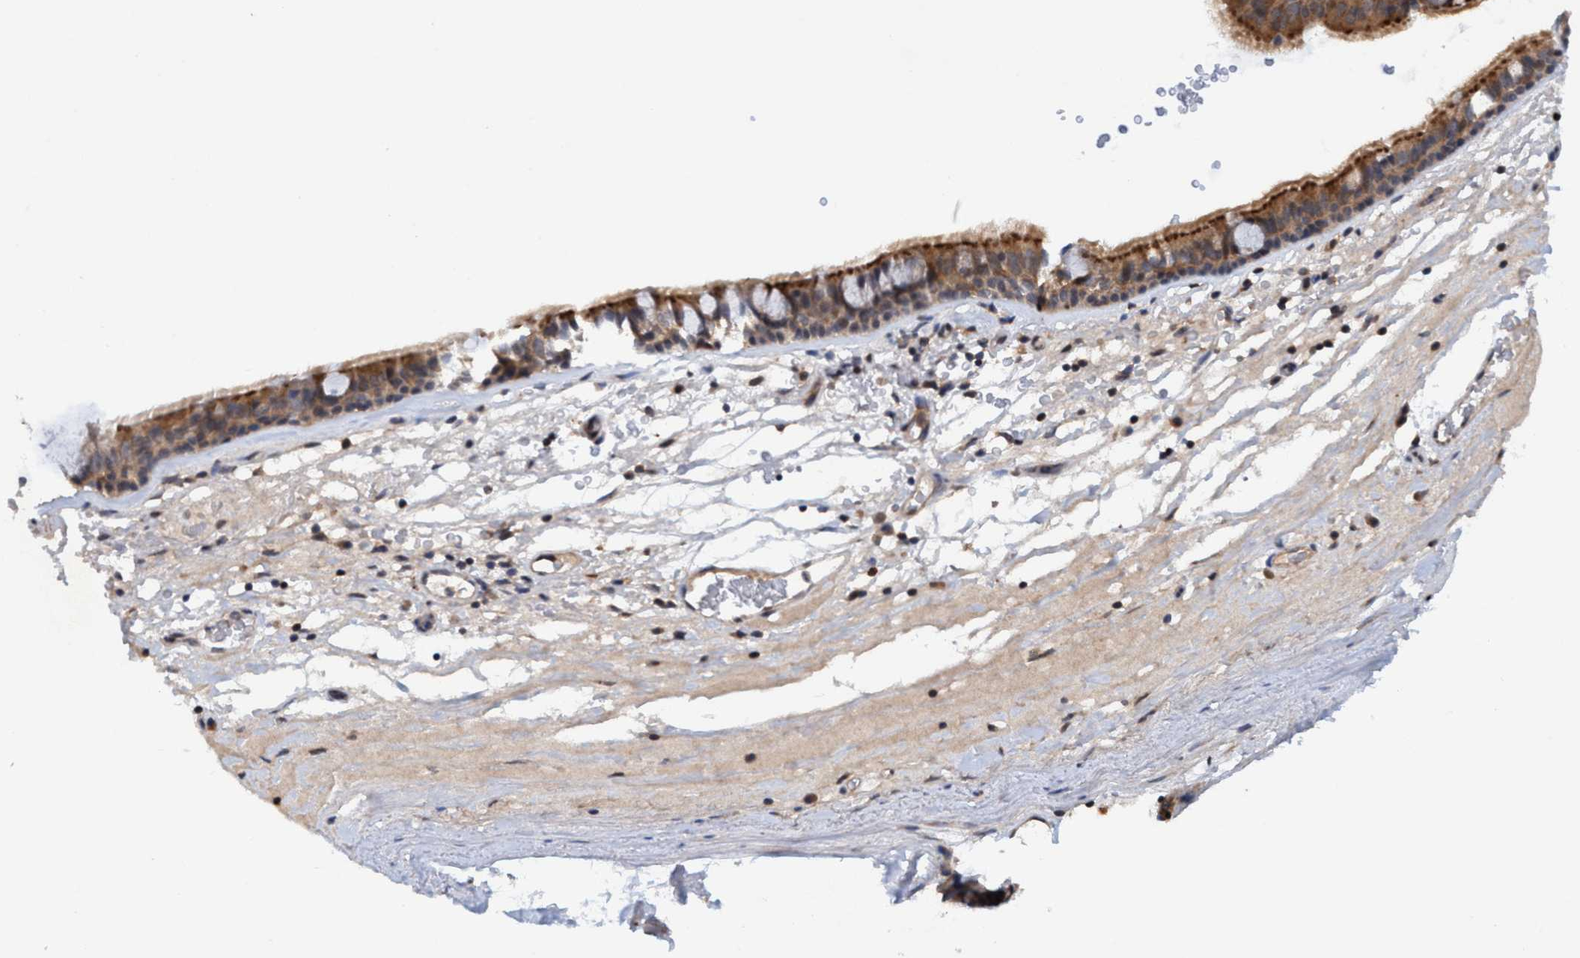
{"staining": {"intensity": "moderate", "quantity": ">75%", "location": "cytoplasmic/membranous"}, "tissue": "bronchus", "cell_type": "Respiratory epithelial cells", "image_type": "normal", "snomed": [{"axis": "morphology", "description": "Normal tissue, NOS"}, {"axis": "topography", "description": "Cartilage tissue"}], "caption": "Immunohistochemical staining of unremarkable human bronchus reveals moderate cytoplasmic/membranous protein positivity in approximately >75% of respiratory epithelial cells.", "gene": "TRIM65", "patient": {"sex": "female", "age": 63}}